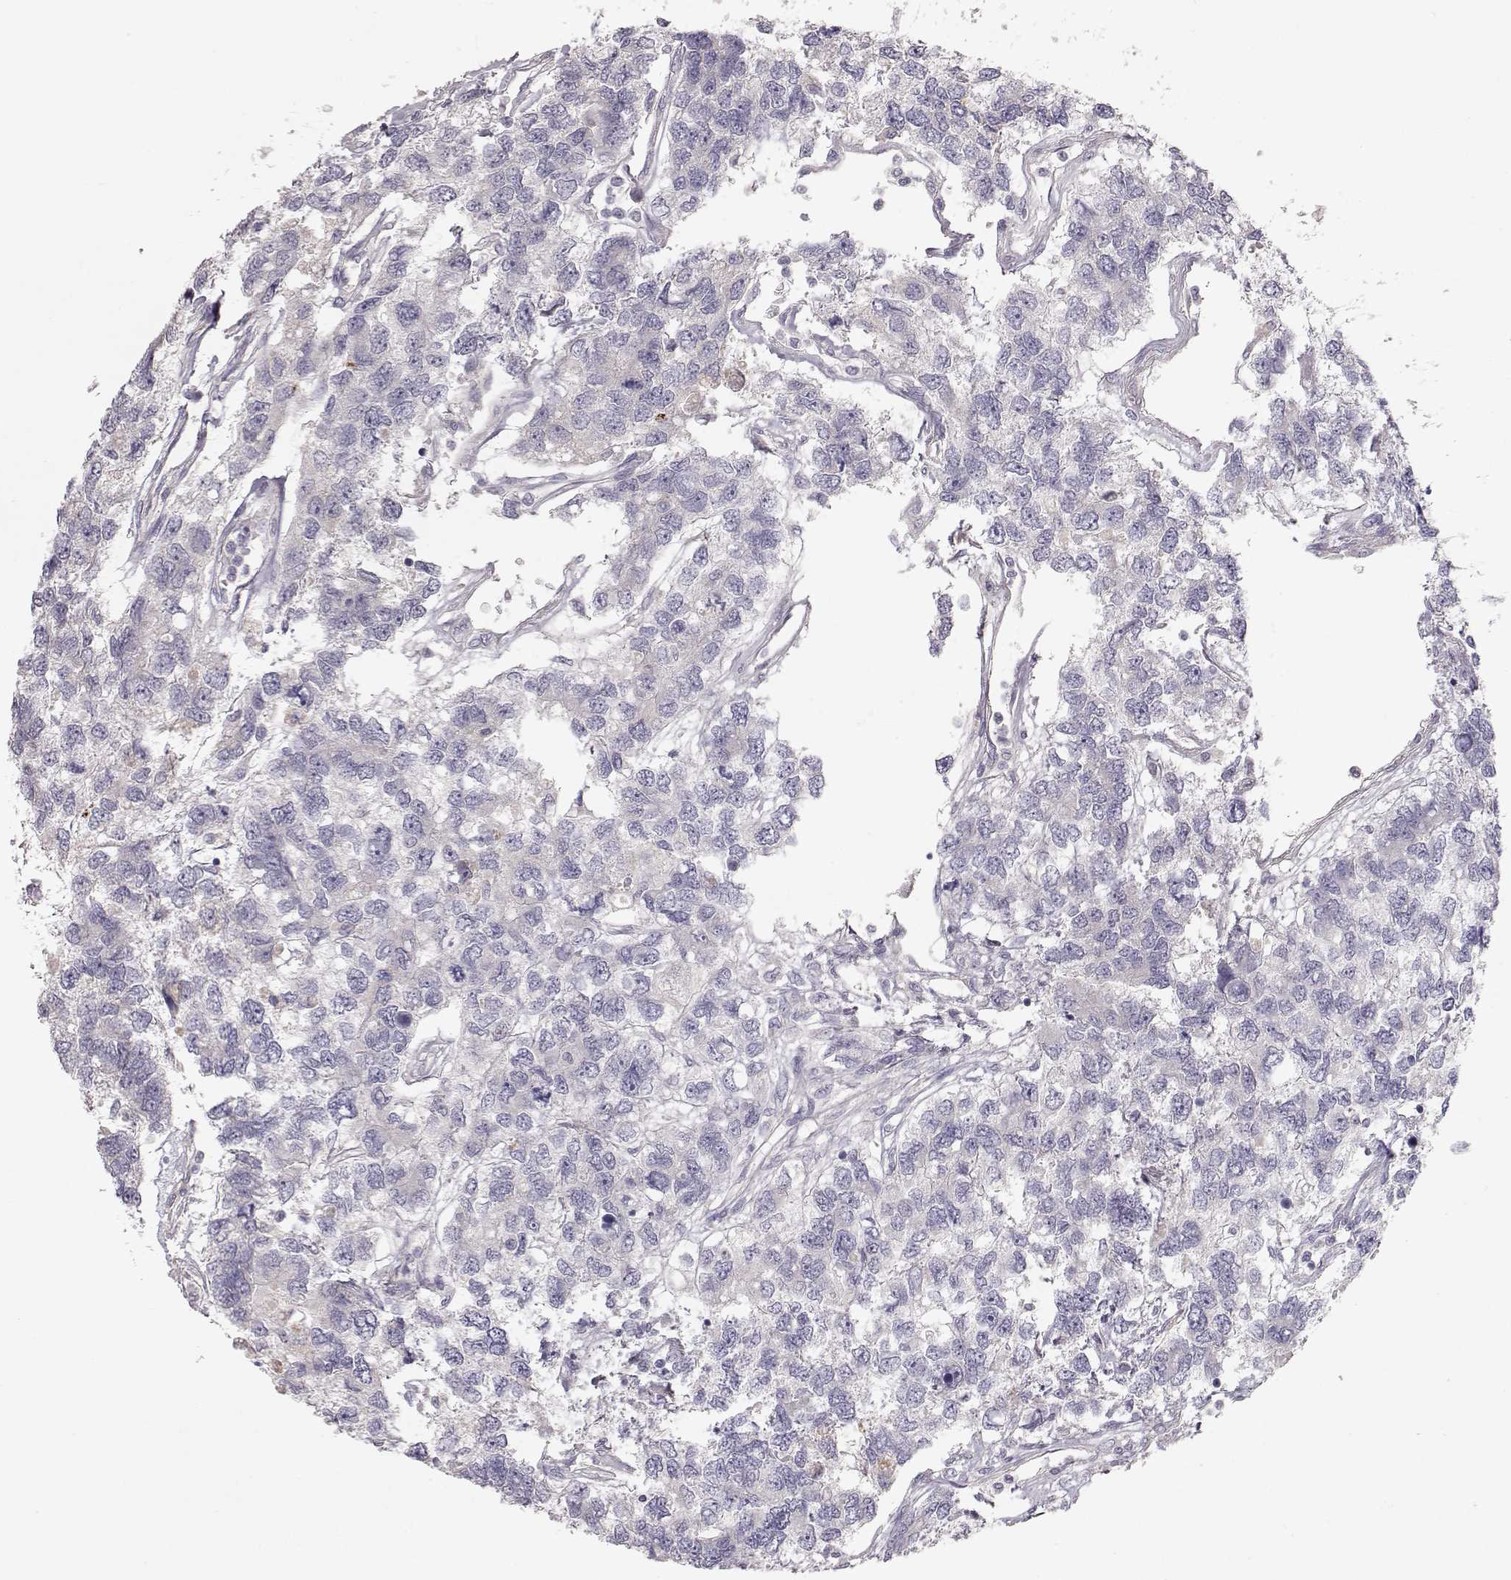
{"staining": {"intensity": "negative", "quantity": "none", "location": "none"}, "tissue": "testis cancer", "cell_type": "Tumor cells", "image_type": "cancer", "snomed": [{"axis": "morphology", "description": "Seminoma, NOS"}, {"axis": "topography", "description": "Testis"}], "caption": "An image of testis seminoma stained for a protein shows no brown staining in tumor cells.", "gene": "ARHGAP8", "patient": {"sex": "male", "age": 52}}